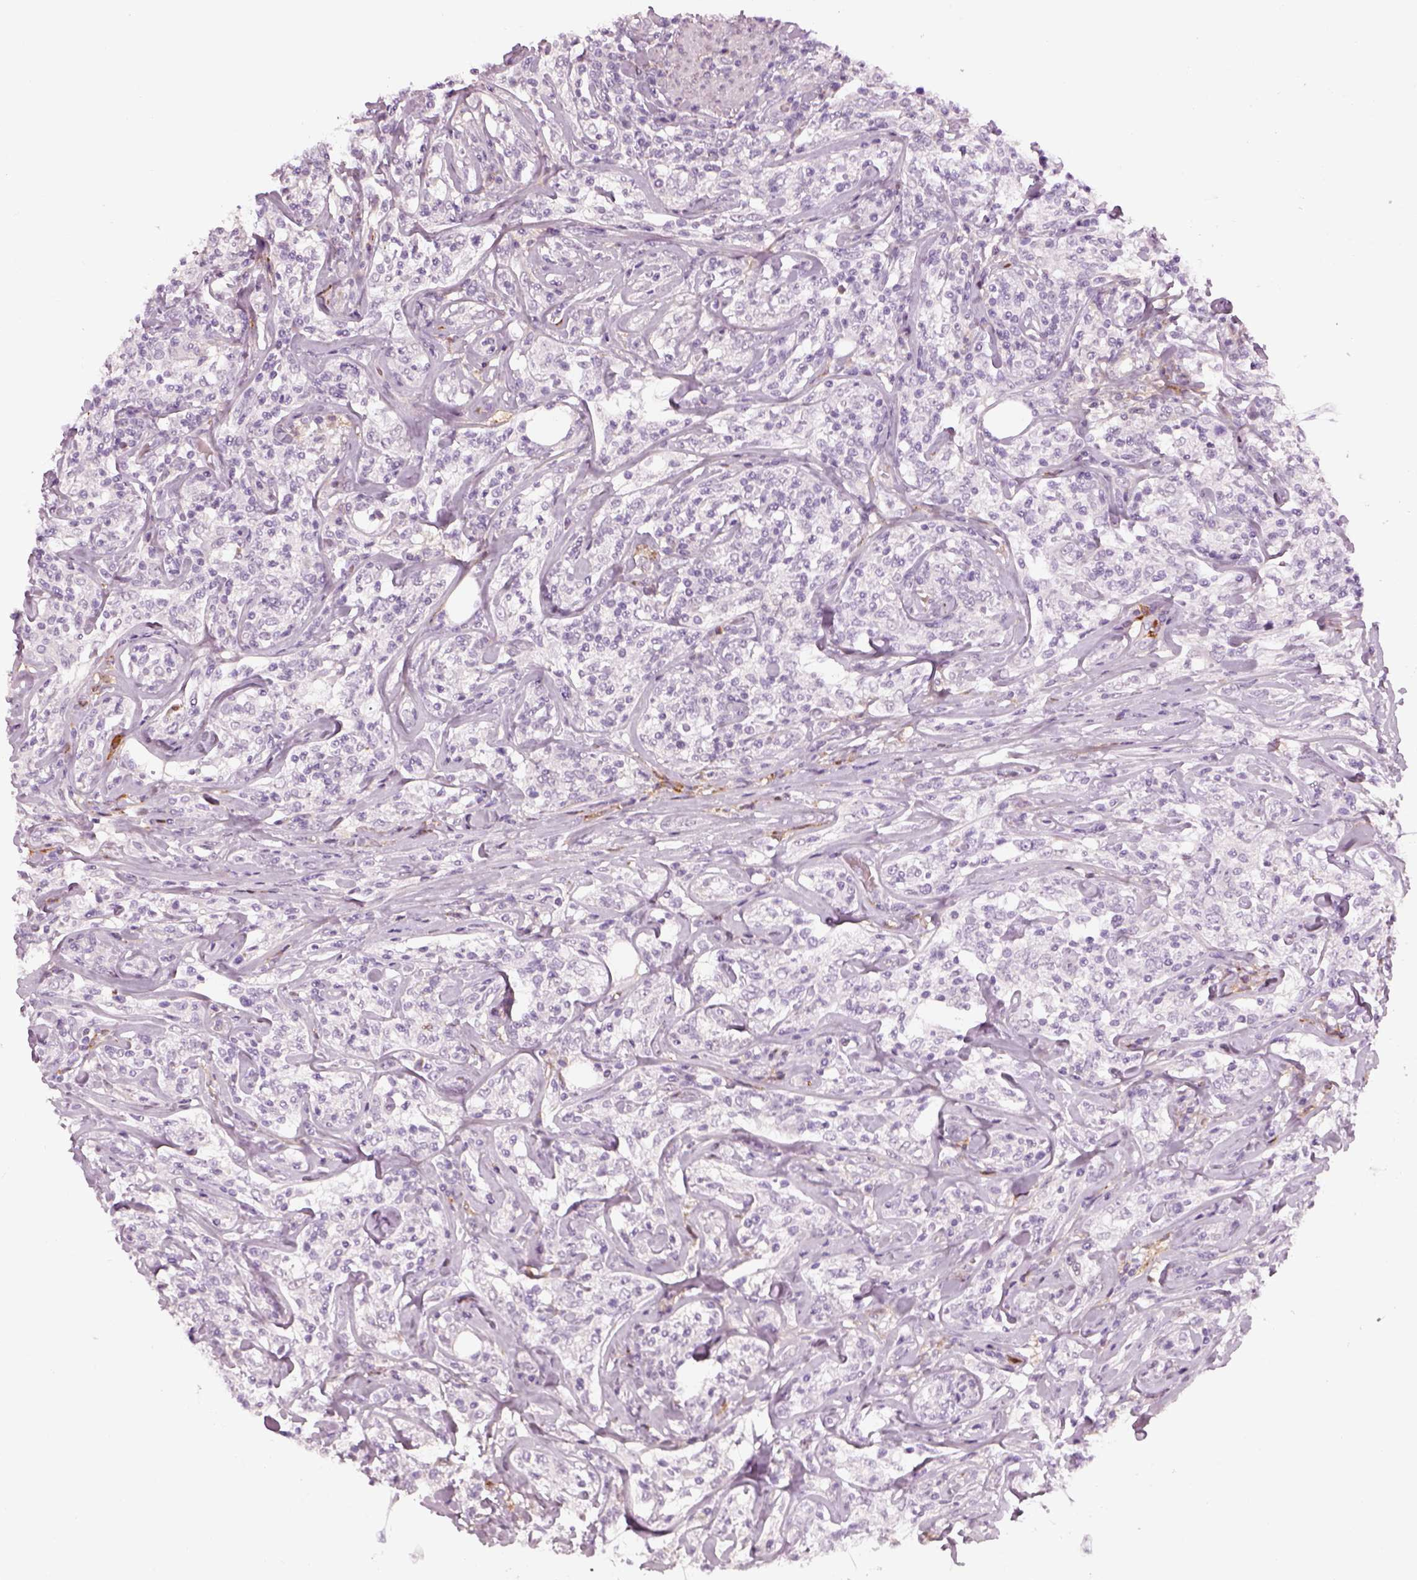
{"staining": {"intensity": "negative", "quantity": "none", "location": "none"}, "tissue": "lymphoma", "cell_type": "Tumor cells", "image_type": "cancer", "snomed": [{"axis": "morphology", "description": "Malignant lymphoma, non-Hodgkin's type, High grade"}, {"axis": "topography", "description": "Lymph node"}], "caption": "Protein analysis of lymphoma exhibits no significant staining in tumor cells.", "gene": "PABPC1L2B", "patient": {"sex": "female", "age": 84}}